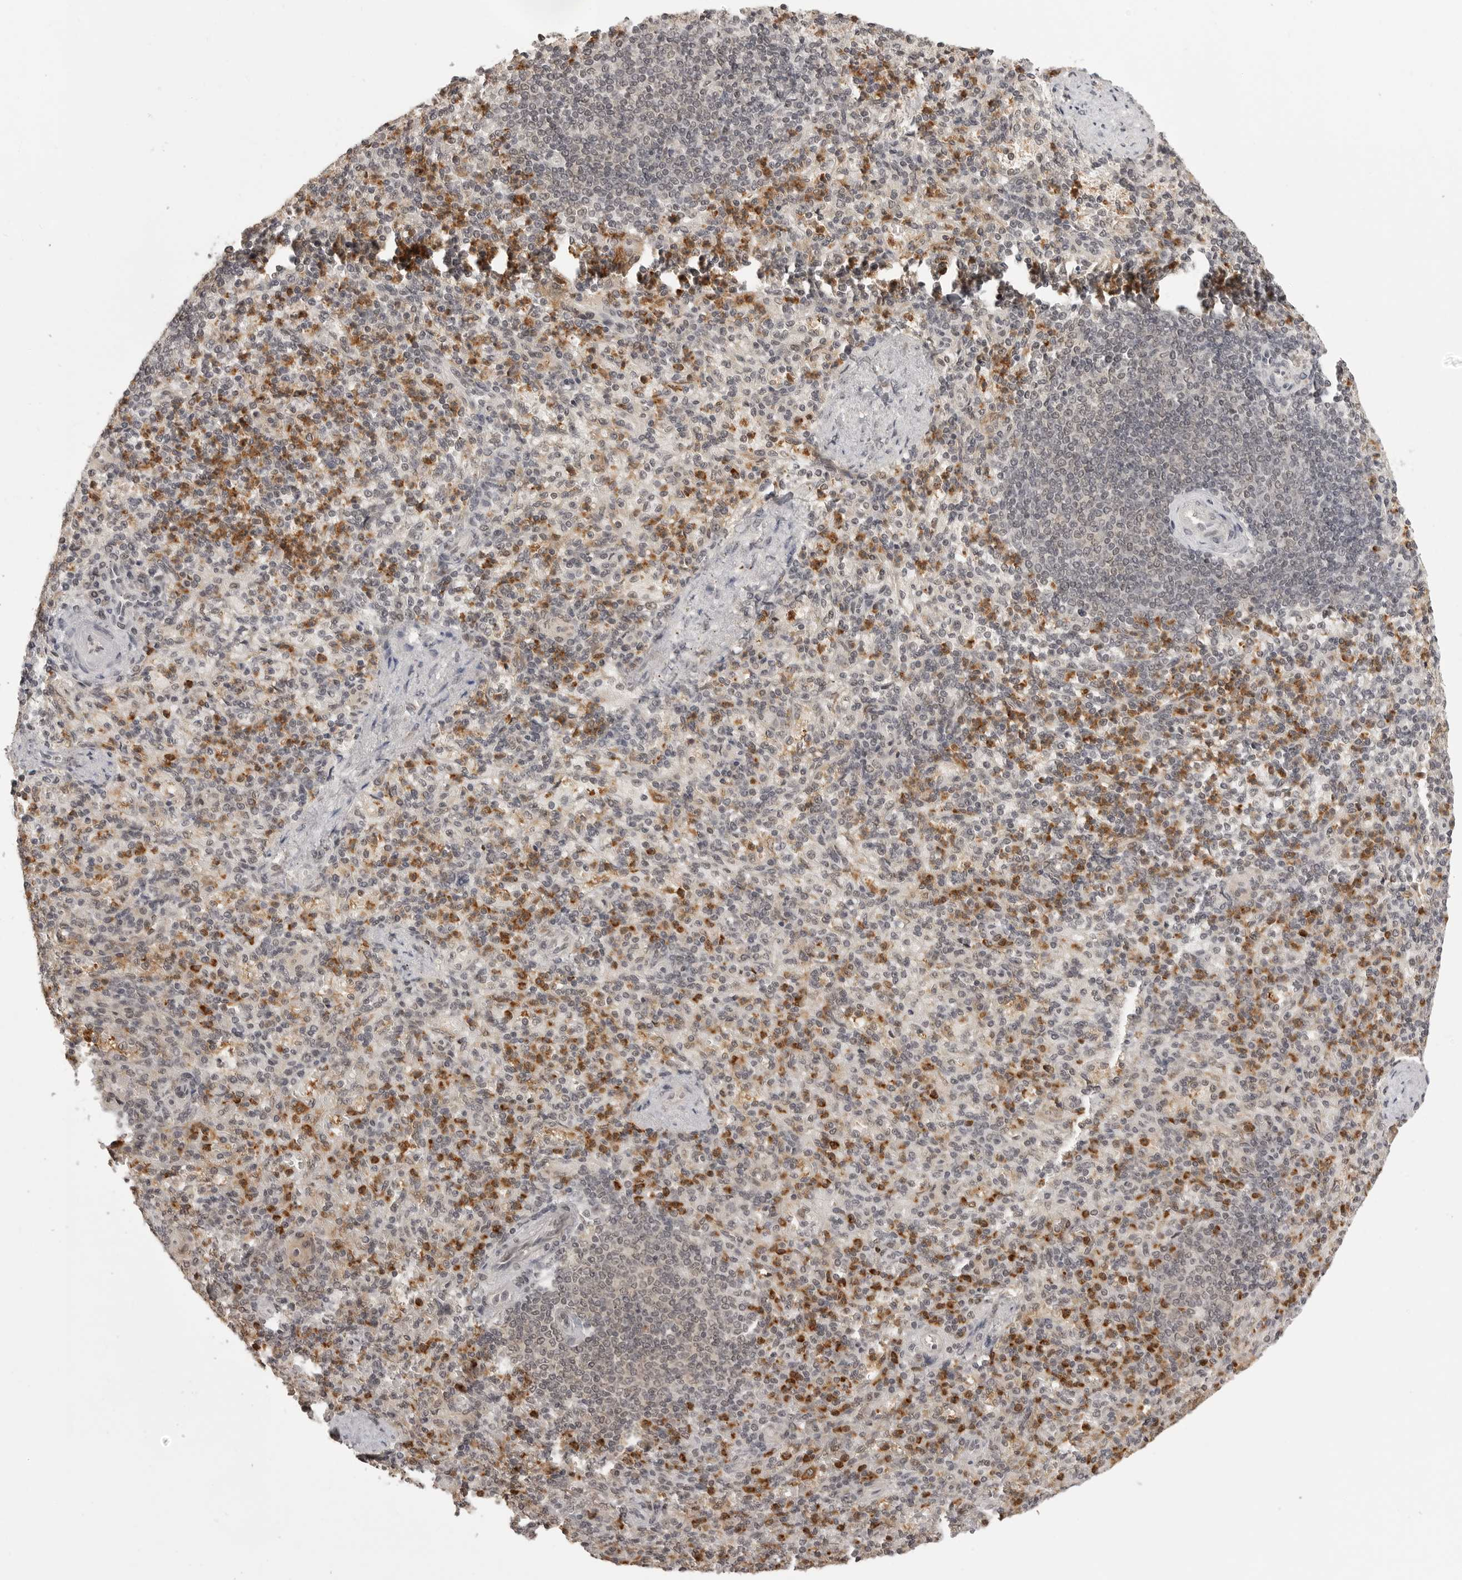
{"staining": {"intensity": "strong", "quantity": "25%-75%", "location": "cytoplasmic/membranous,nuclear"}, "tissue": "spleen", "cell_type": "Cells in red pulp", "image_type": "normal", "snomed": [{"axis": "morphology", "description": "Normal tissue, NOS"}, {"axis": "topography", "description": "Spleen"}], "caption": "Immunohistochemistry (IHC) of normal spleen shows high levels of strong cytoplasmic/membranous,nuclear staining in approximately 25%-75% of cells in red pulp. The protein is stained brown, and the nuclei are stained in blue (DAB (3,3'-diaminobenzidine) IHC with brightfield microscopy, high magnification).", "gene": "PEG3", "patient": {"sex": "female", "age": 74}}